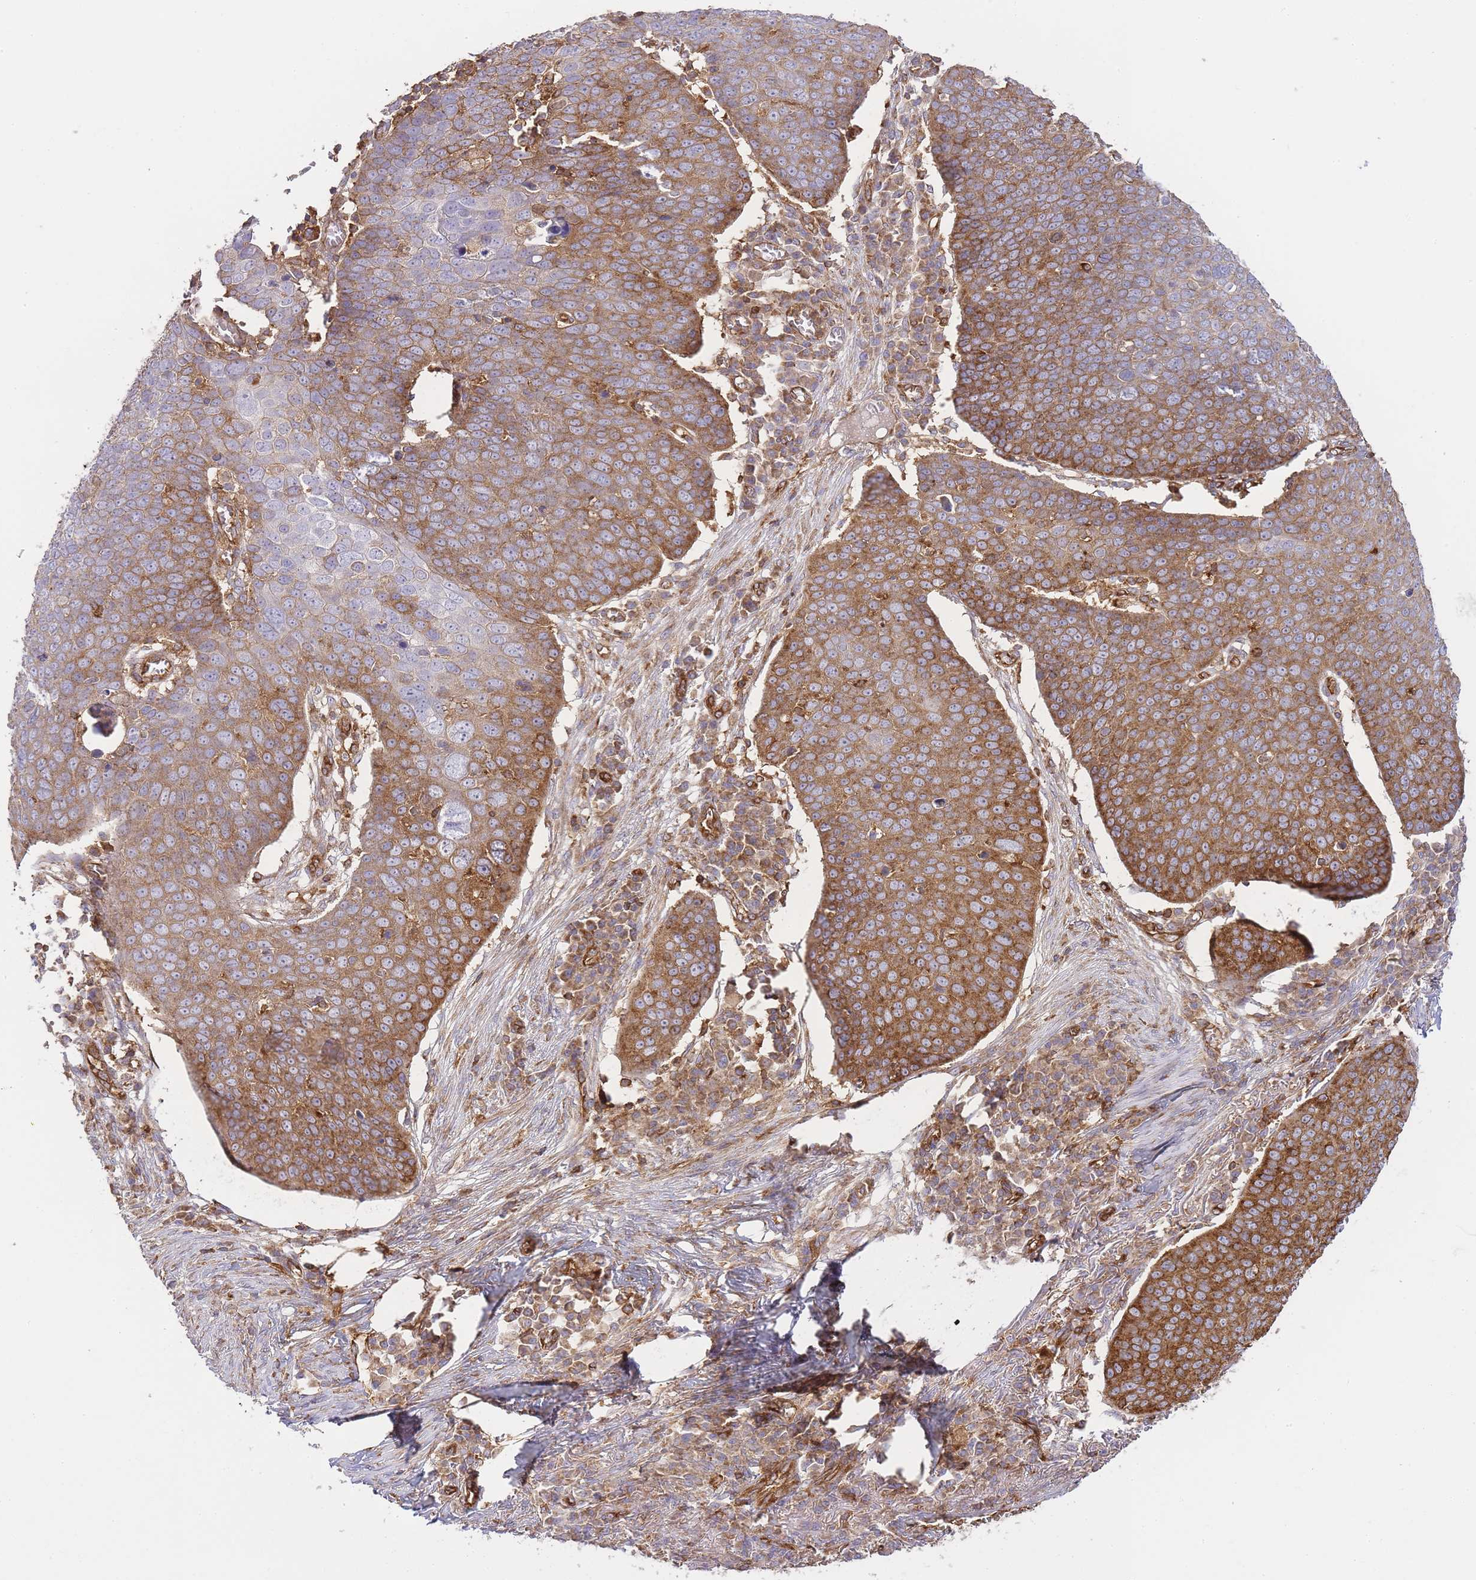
{"staining": {"intensity": "moderate", "quantity": ">75%", "location": "cytoplasmic/membranous"}, "tissue": "skin cancer", "cell_type": "Tumor cells", "image_type": "cancer", "snomed": [{"axis": "morphology", "description": "Squamous cell carcinoma, NOS"}, {"axis": "topography", "description": "Skin"}], "caption": "Moderate cytoplasmic/membranous expression is appreciated in about >75% of tumor cells in skin cancer (squamous cell carcinoma).", "gene": "MSN", "patient": {"sex": "male", "age": 71}}